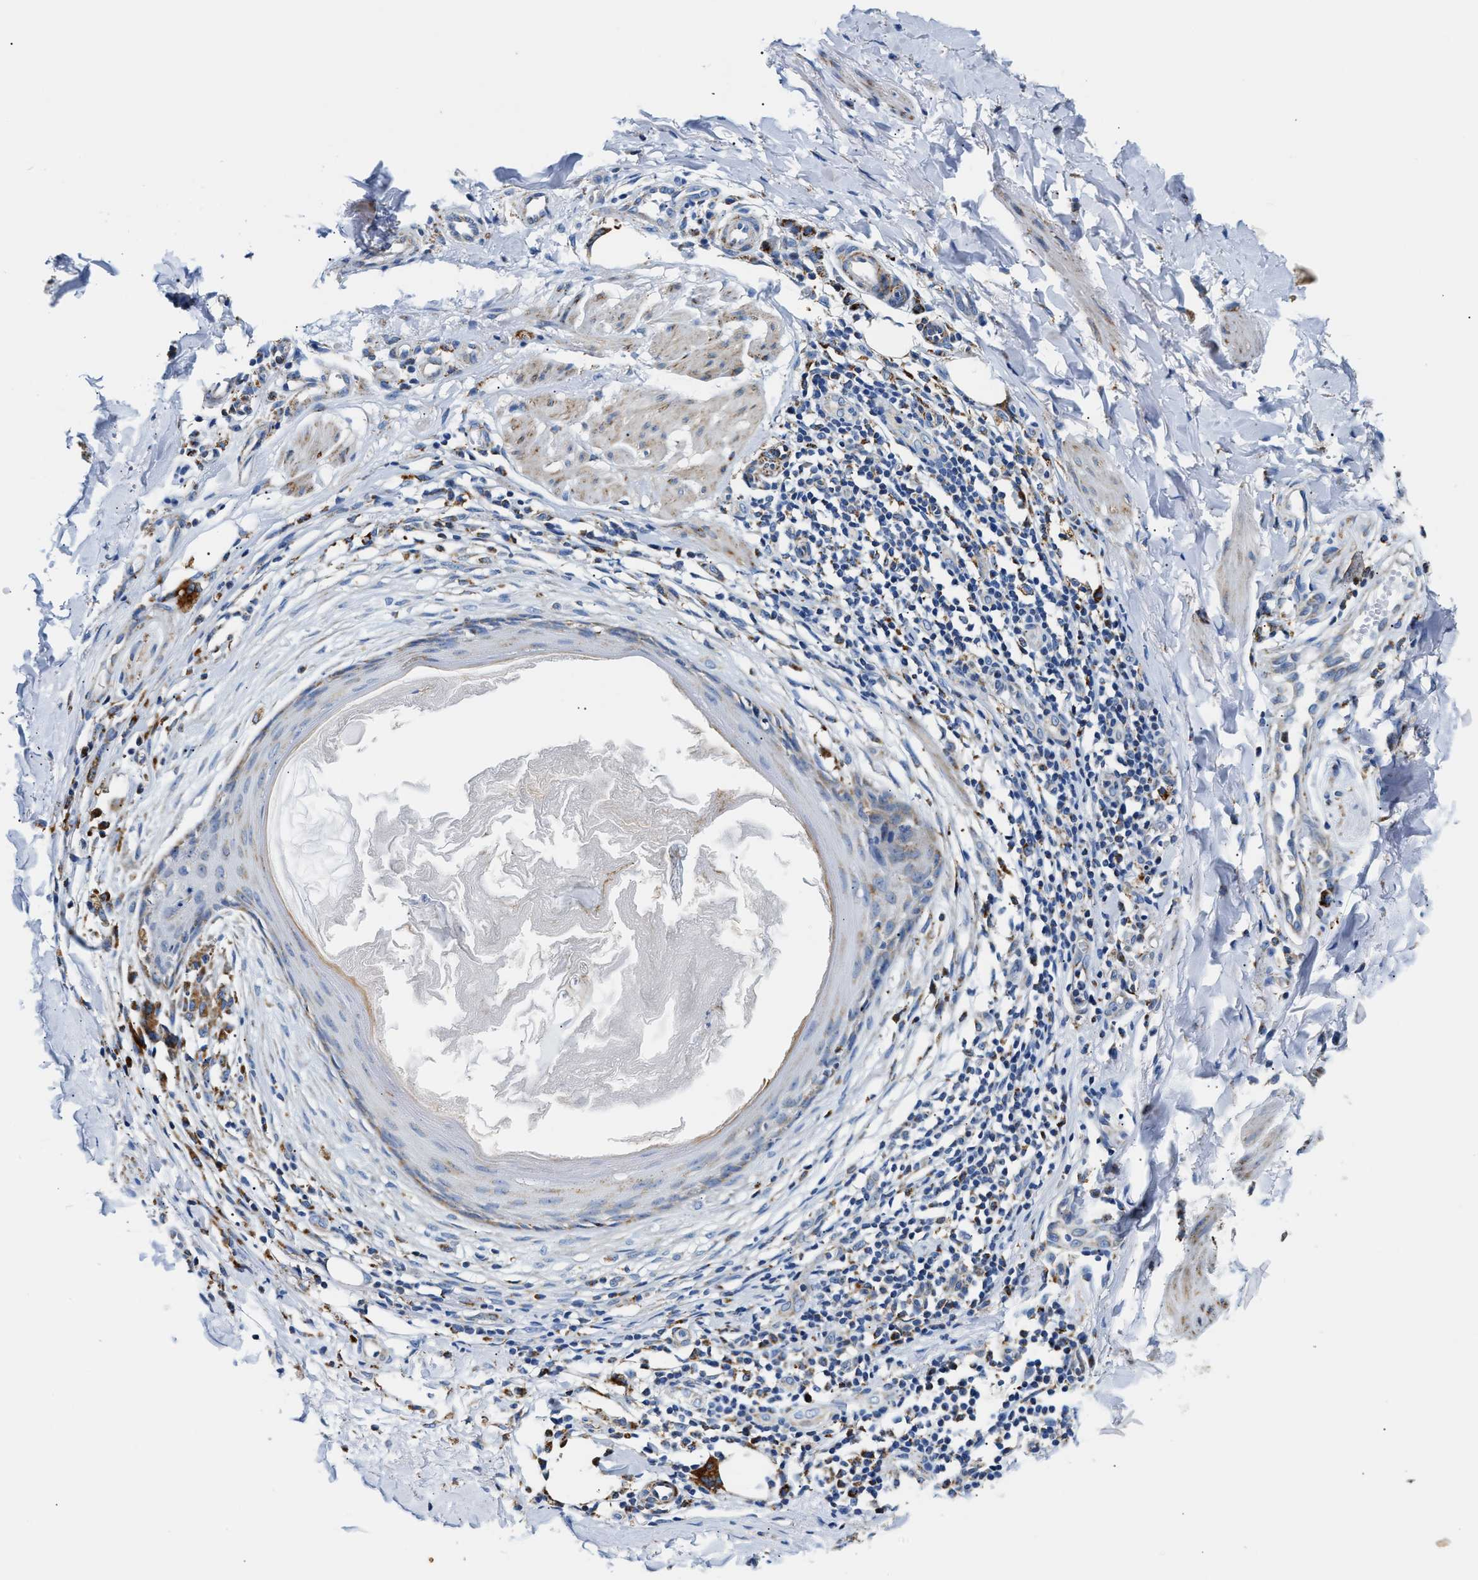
{"staining": {"intensity": "weak", "quantity": "25%-75%", "location": "cytoplasmic/membranous"}, "tissue": "skin cancer", "cell_type": "Tumor cells", "image_type": "cancer", "snomed": [{"axis": "morphology", "description": "Basal cell carcinoma"}, {"axis": "topography", "description": "Skin"}], "caption": "IHC of skin cancer (basal cell carcinoma) exhibits low levels of weak cytoplasmic/membranous expression in about 25%-75% of tumor cells.", "gene": "ACADVL", "patient": {"sex": "male", "age": 60}}